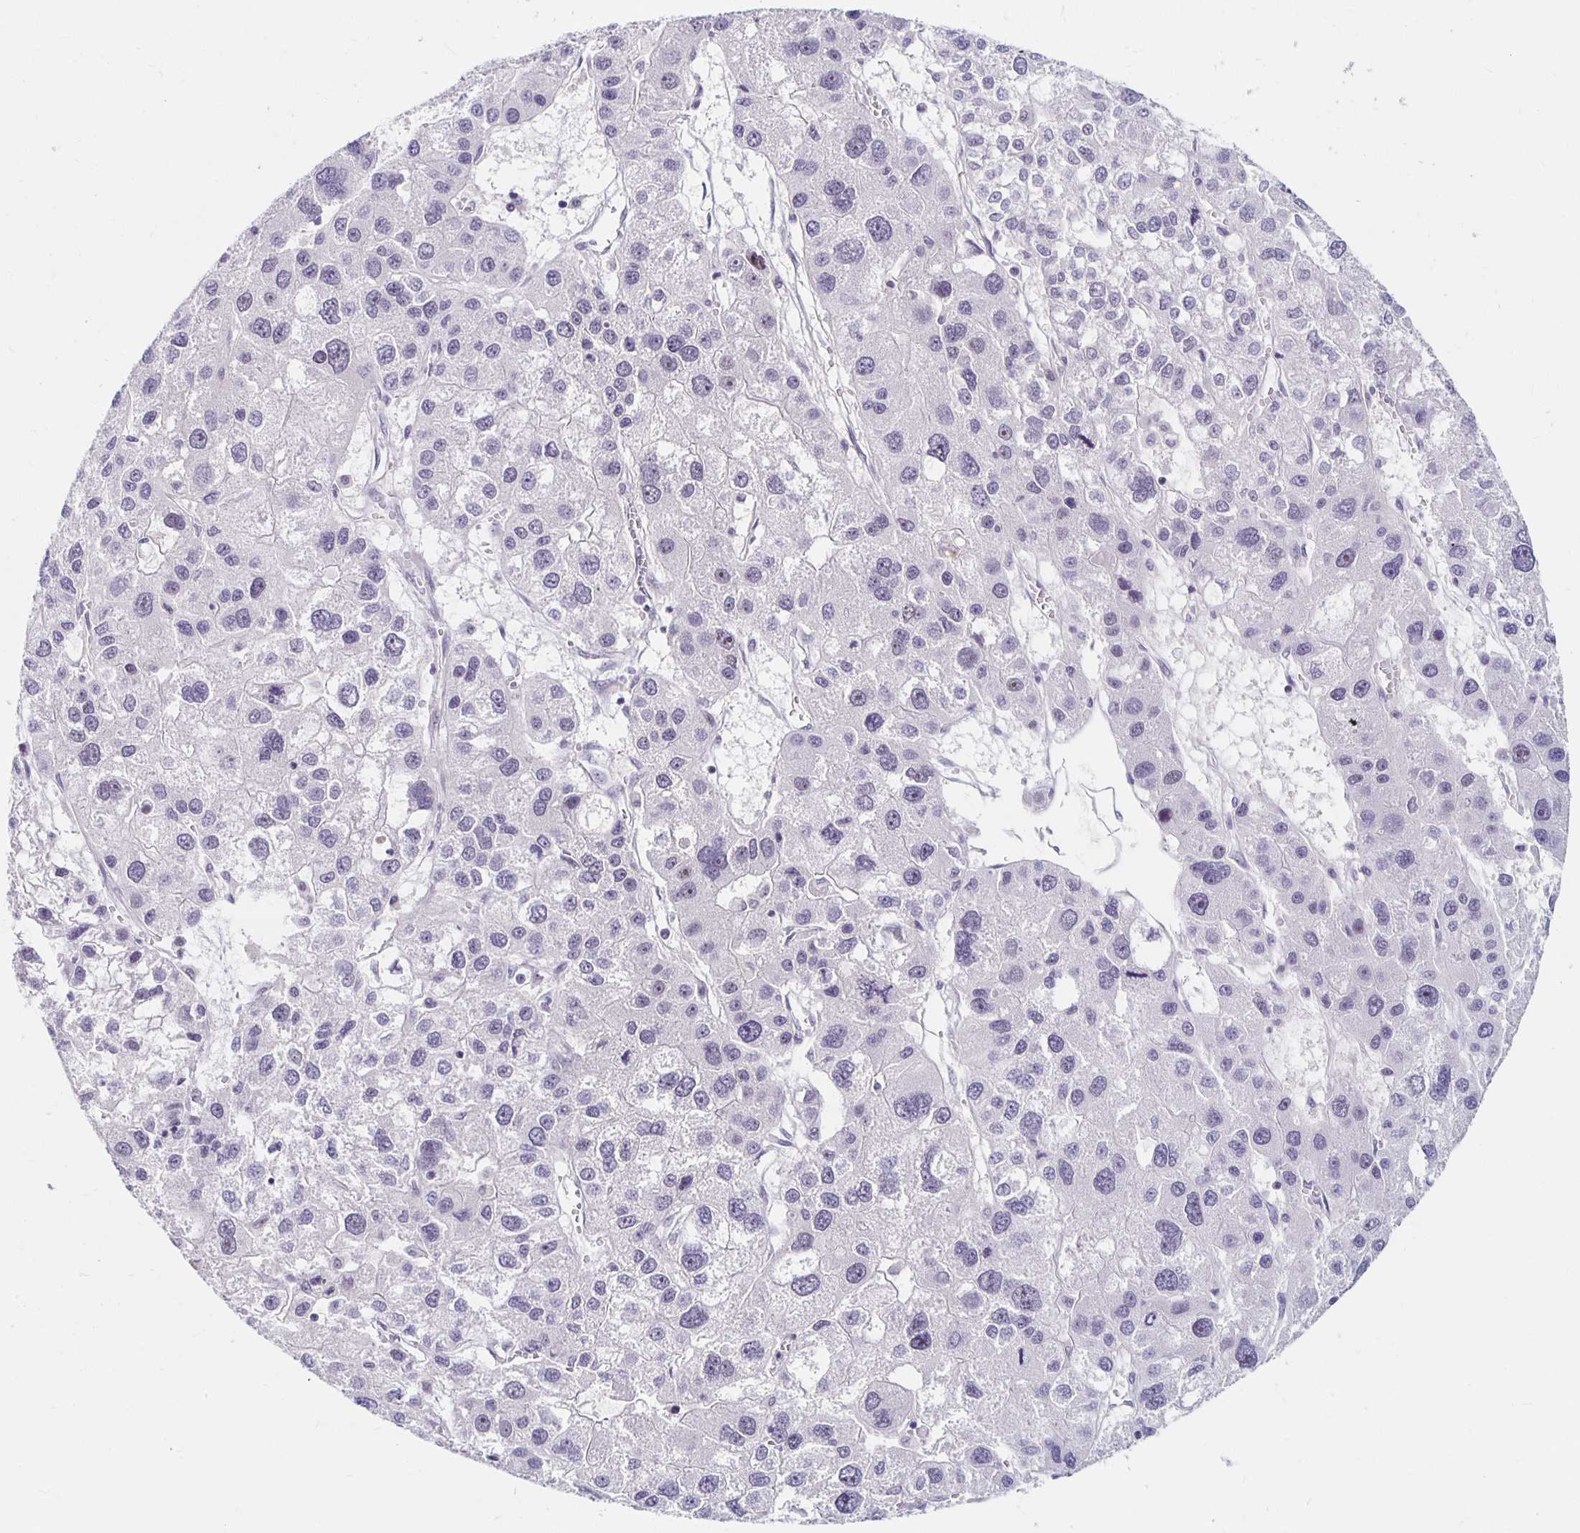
{"staining": {"intensity": "moderate", "quantity": "<25%", "location": "nuclear"}, "tissue": "liver cancer", "cell_type": "Tumor cells", "image_type": "cancer", "snomed": [{"axis": "morphology", "description": "Carcinoma, Hepatocellular, NOS"}, {"axis": "topography", "description": "Liver"}], "caption": "The image demonstrates immunohistochemical staining of hepatocellular carcinoma (liver). There is moderate nuclear expression is appreciated in about <25% of tumor cells.", "gene": "NUP85", "patient": {"sex": "male", "age": 73}}